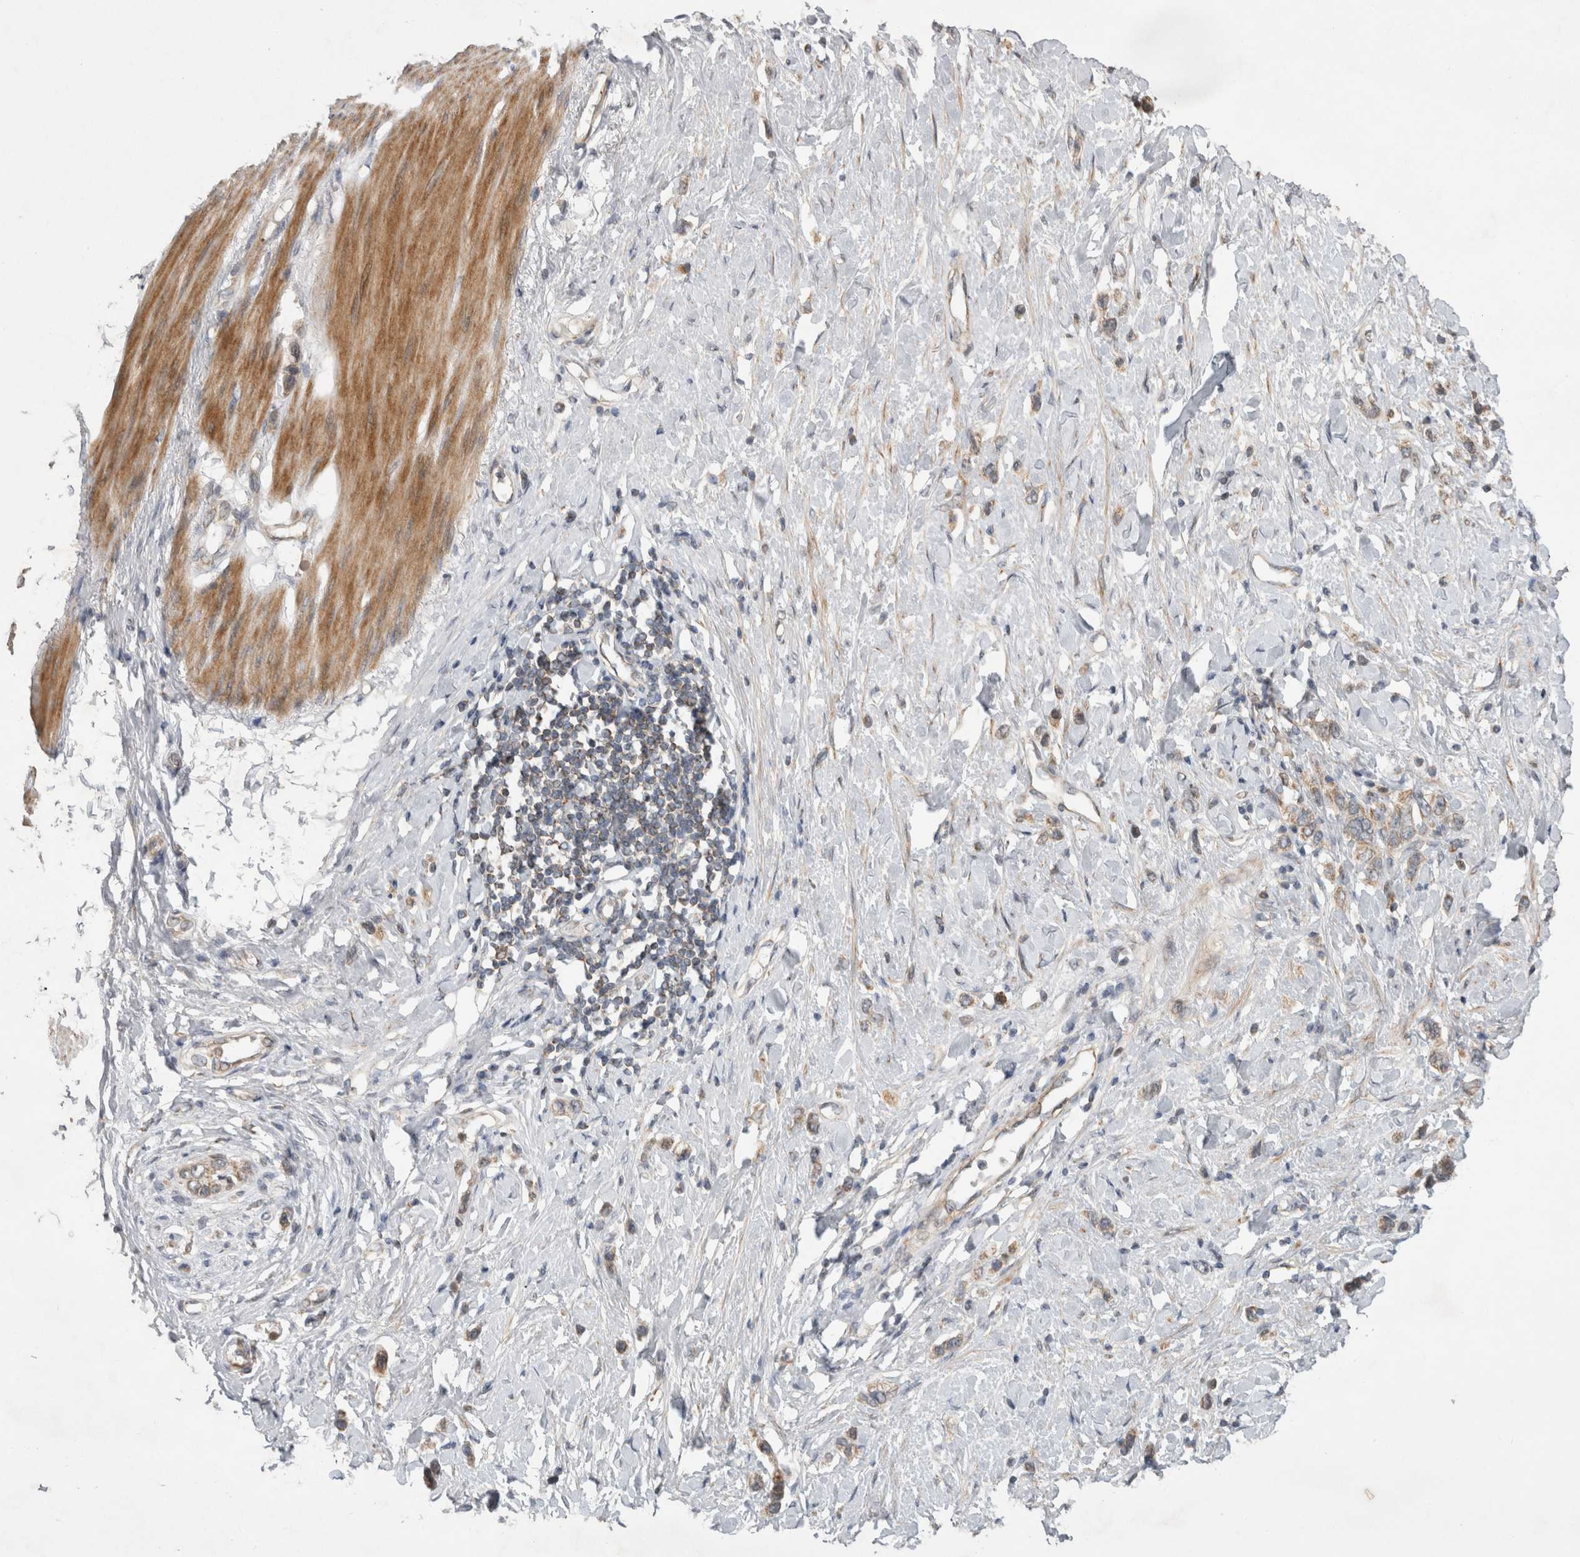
{"staining": {"intensity": "weak", "quantity": ">75%", "location": "cytoplasmic/membranous"}, "tissue": "stomach cancer", "cell_type": "Tumor cells", "image_type": "cancer", "snomed": [{"axis": "morphology", "description": "Adenocarcinoma, NOS"}, {"axis": "topography", "description": "Stomach"}], "caption": "Stomach adenocarcinoma stained with DAB (3,3'-diaminobenzidine) IHC exhibits low levels of weak cytoplasmic/membranous positivity in approximately >75% of tumor cells. (brown staining indicates protein expression, while blue staining denotes nuclei).", "gene": "KCNIP1", "patient": {"sex": "female", "age": 65}}